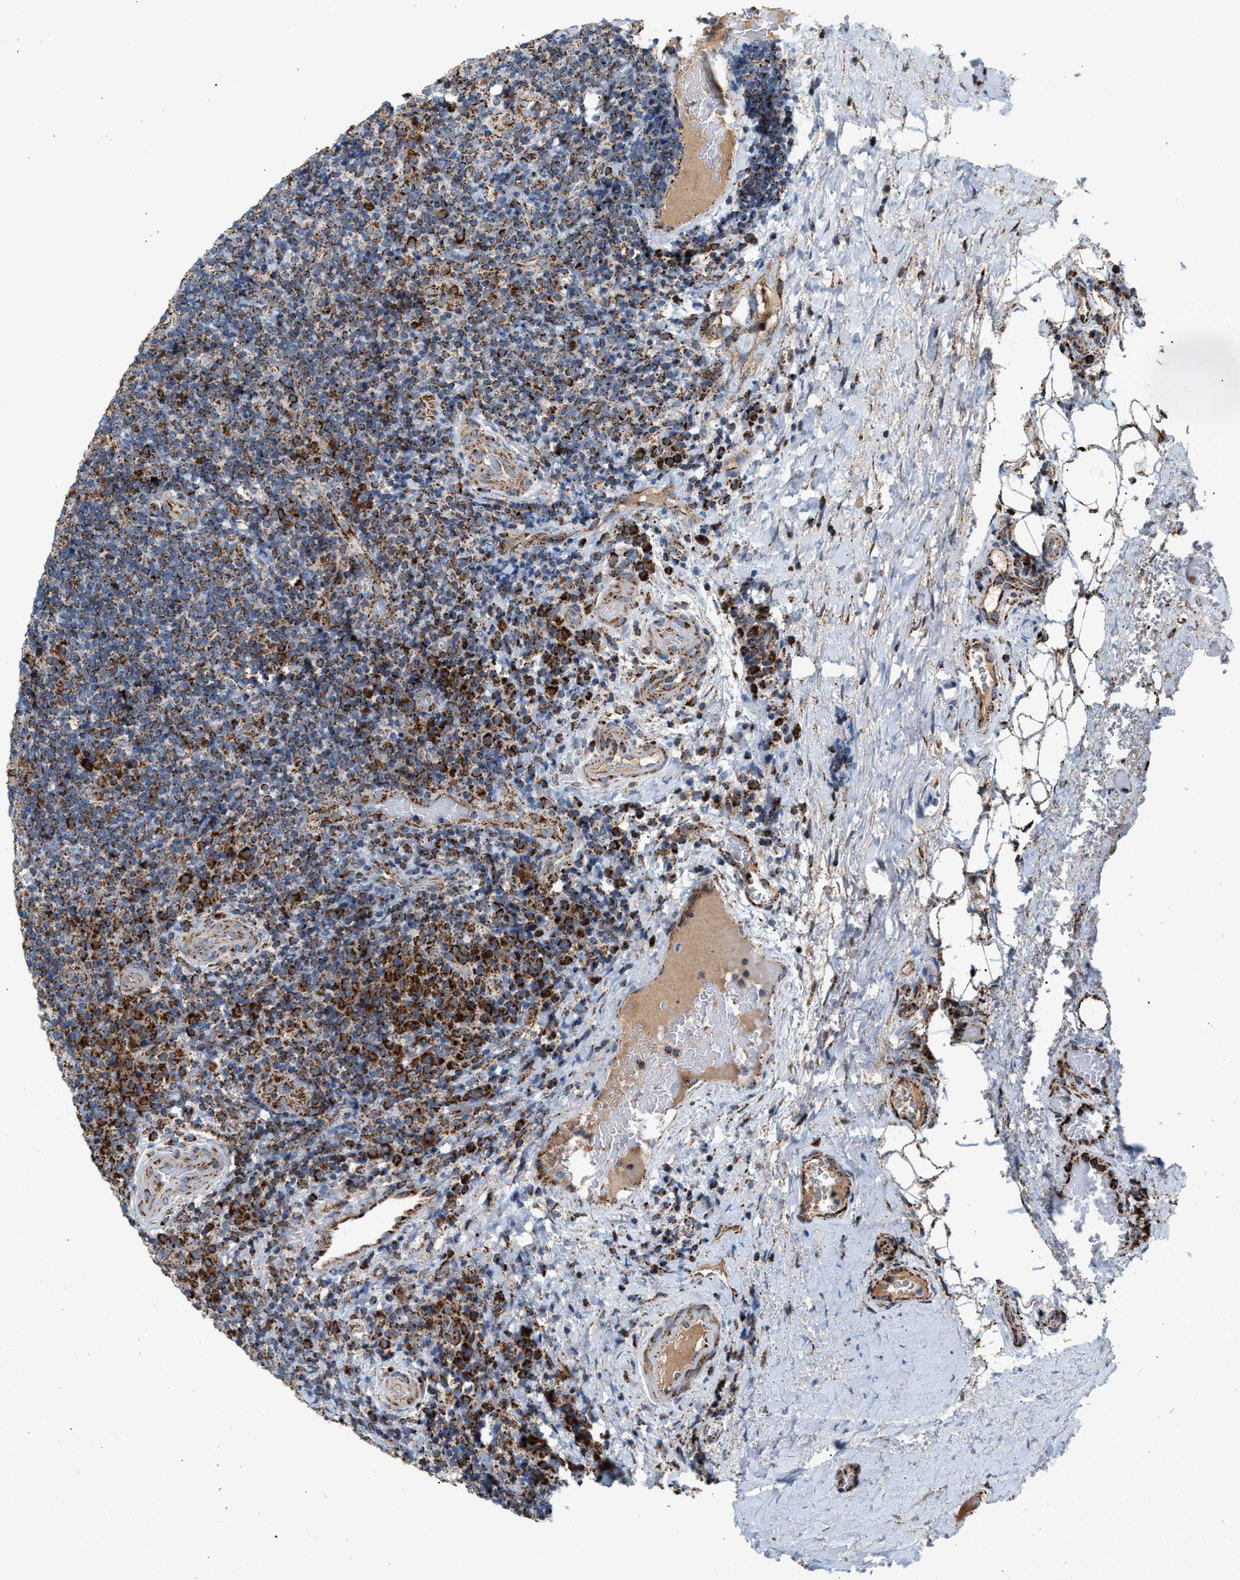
{"staining": {"intensity": "moderate", "quantity": ">75%", "location": "cytoplasmic/membranous"}, "tissue": "lymphoma", "cell_type": "Tumor cells", "image_type": "cancer", "snomed": [{"axis": "morphology", "description": "Malignant lymphoma, non-Hodgkin's type, High grade"}, {"axis": "topography", "description": "Tonsil"}], "caption": "The immunohistochemical stain shows moderate cytoplasmic/membranous positivity in tumor cells of lymphoma tissue.", "gene": "PMPCA", "patient": {"sex": "female", "age": 36}}